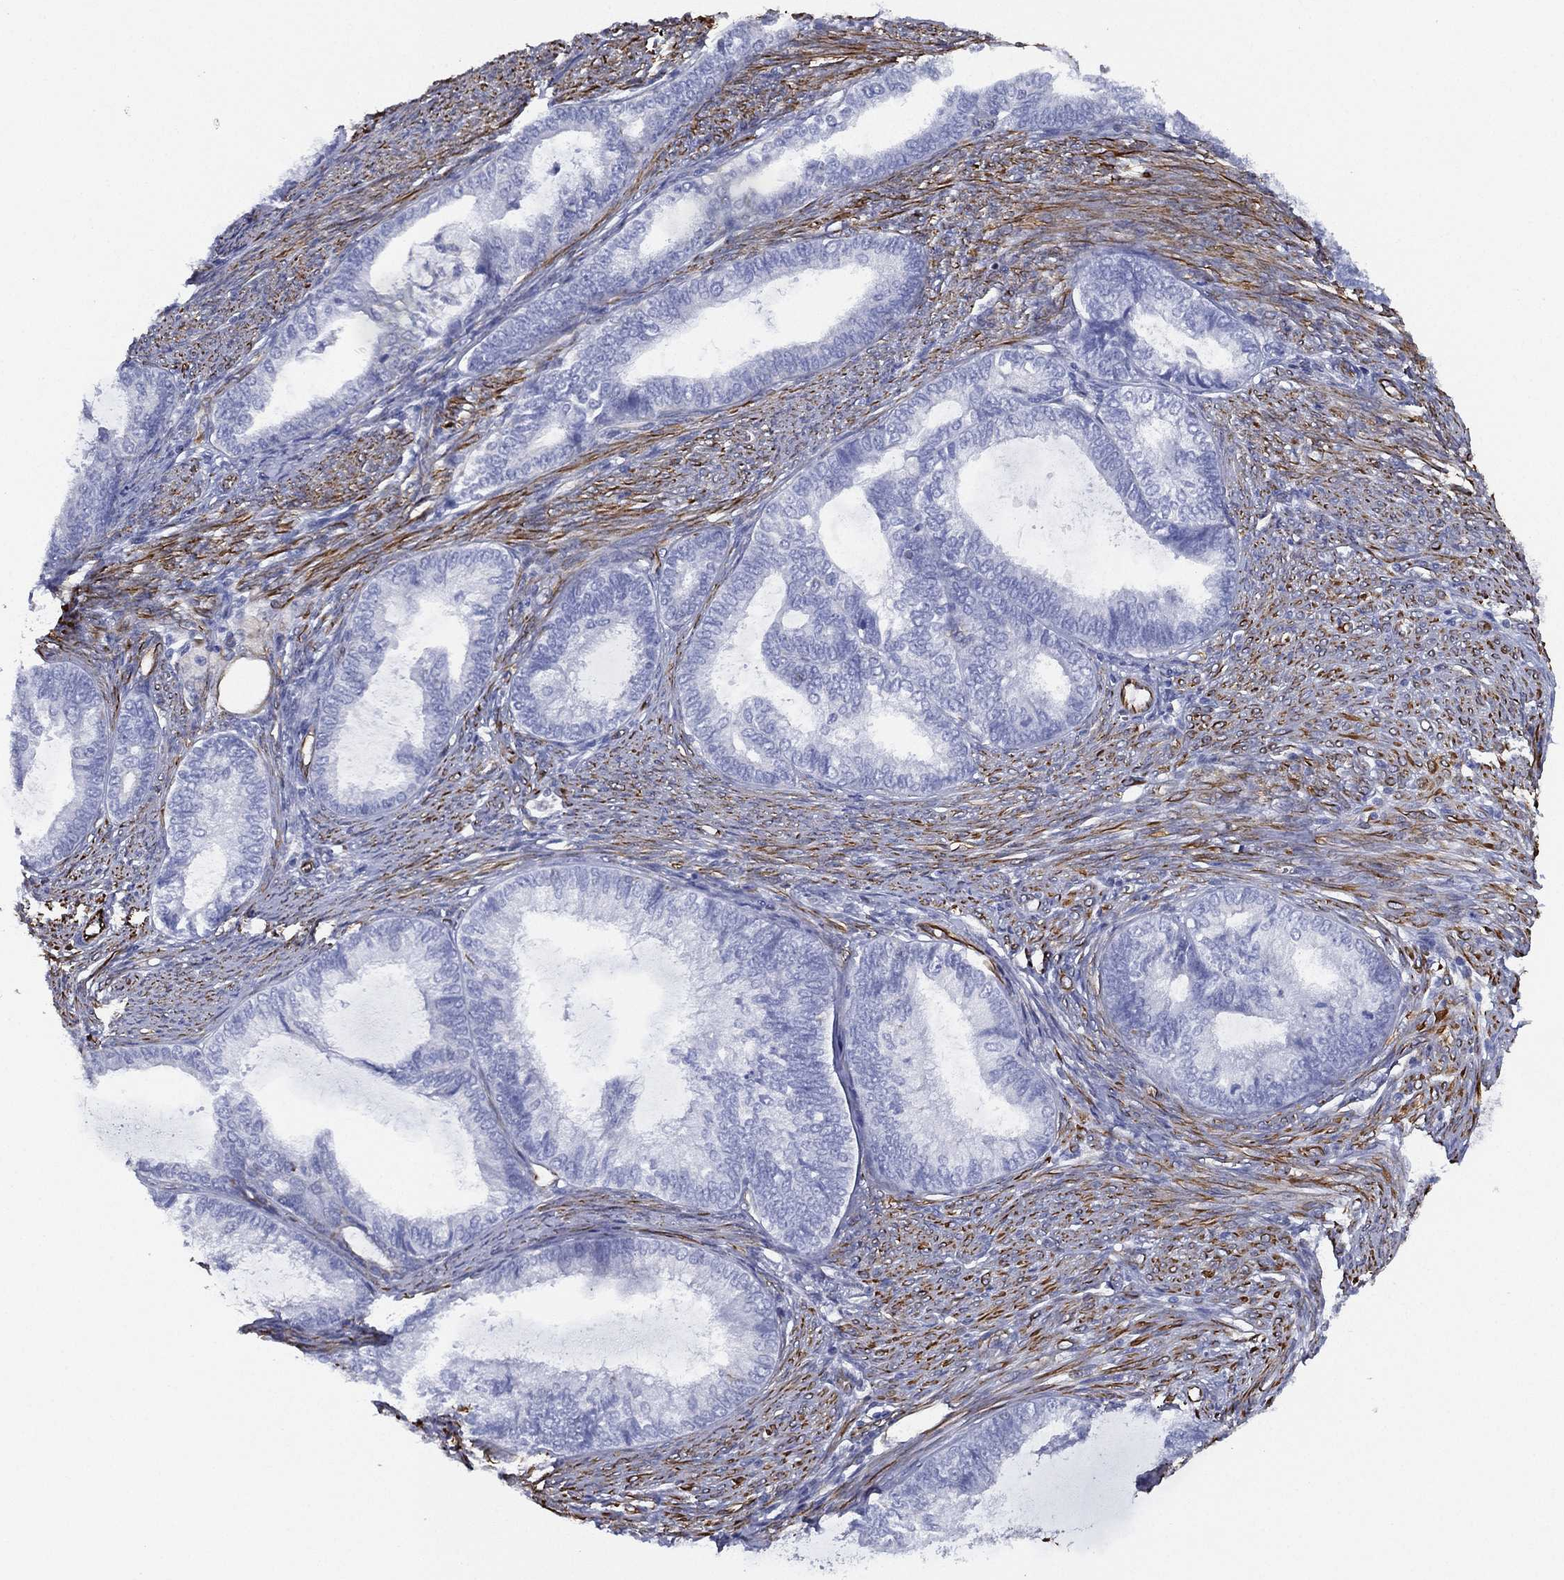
{"staining": {"intensity": "negative", "quantity": "none", "location": "none"}, "tissue": "endometrial cancer", "cell_type": "Tumor cells", "image_type": "cancer", "snomed": [{"axis": "morphology", "description": "Adenocarcinoma, NOS"}, {"axis": "topography", "description": "Endometrium"}], "caption": "Immunohistochemistry histopathology image of neoplastic tissue: human endometrial cancer (adenocarcinoma) stained with DAB (3,3'-diaminobenzidine) shows no significant protein staining in tumor cells. (Brightfield microscopy of DAB IHC at high magnification).", "gene": "MAS1", "patient": {"sex": "female", "age": 86}}